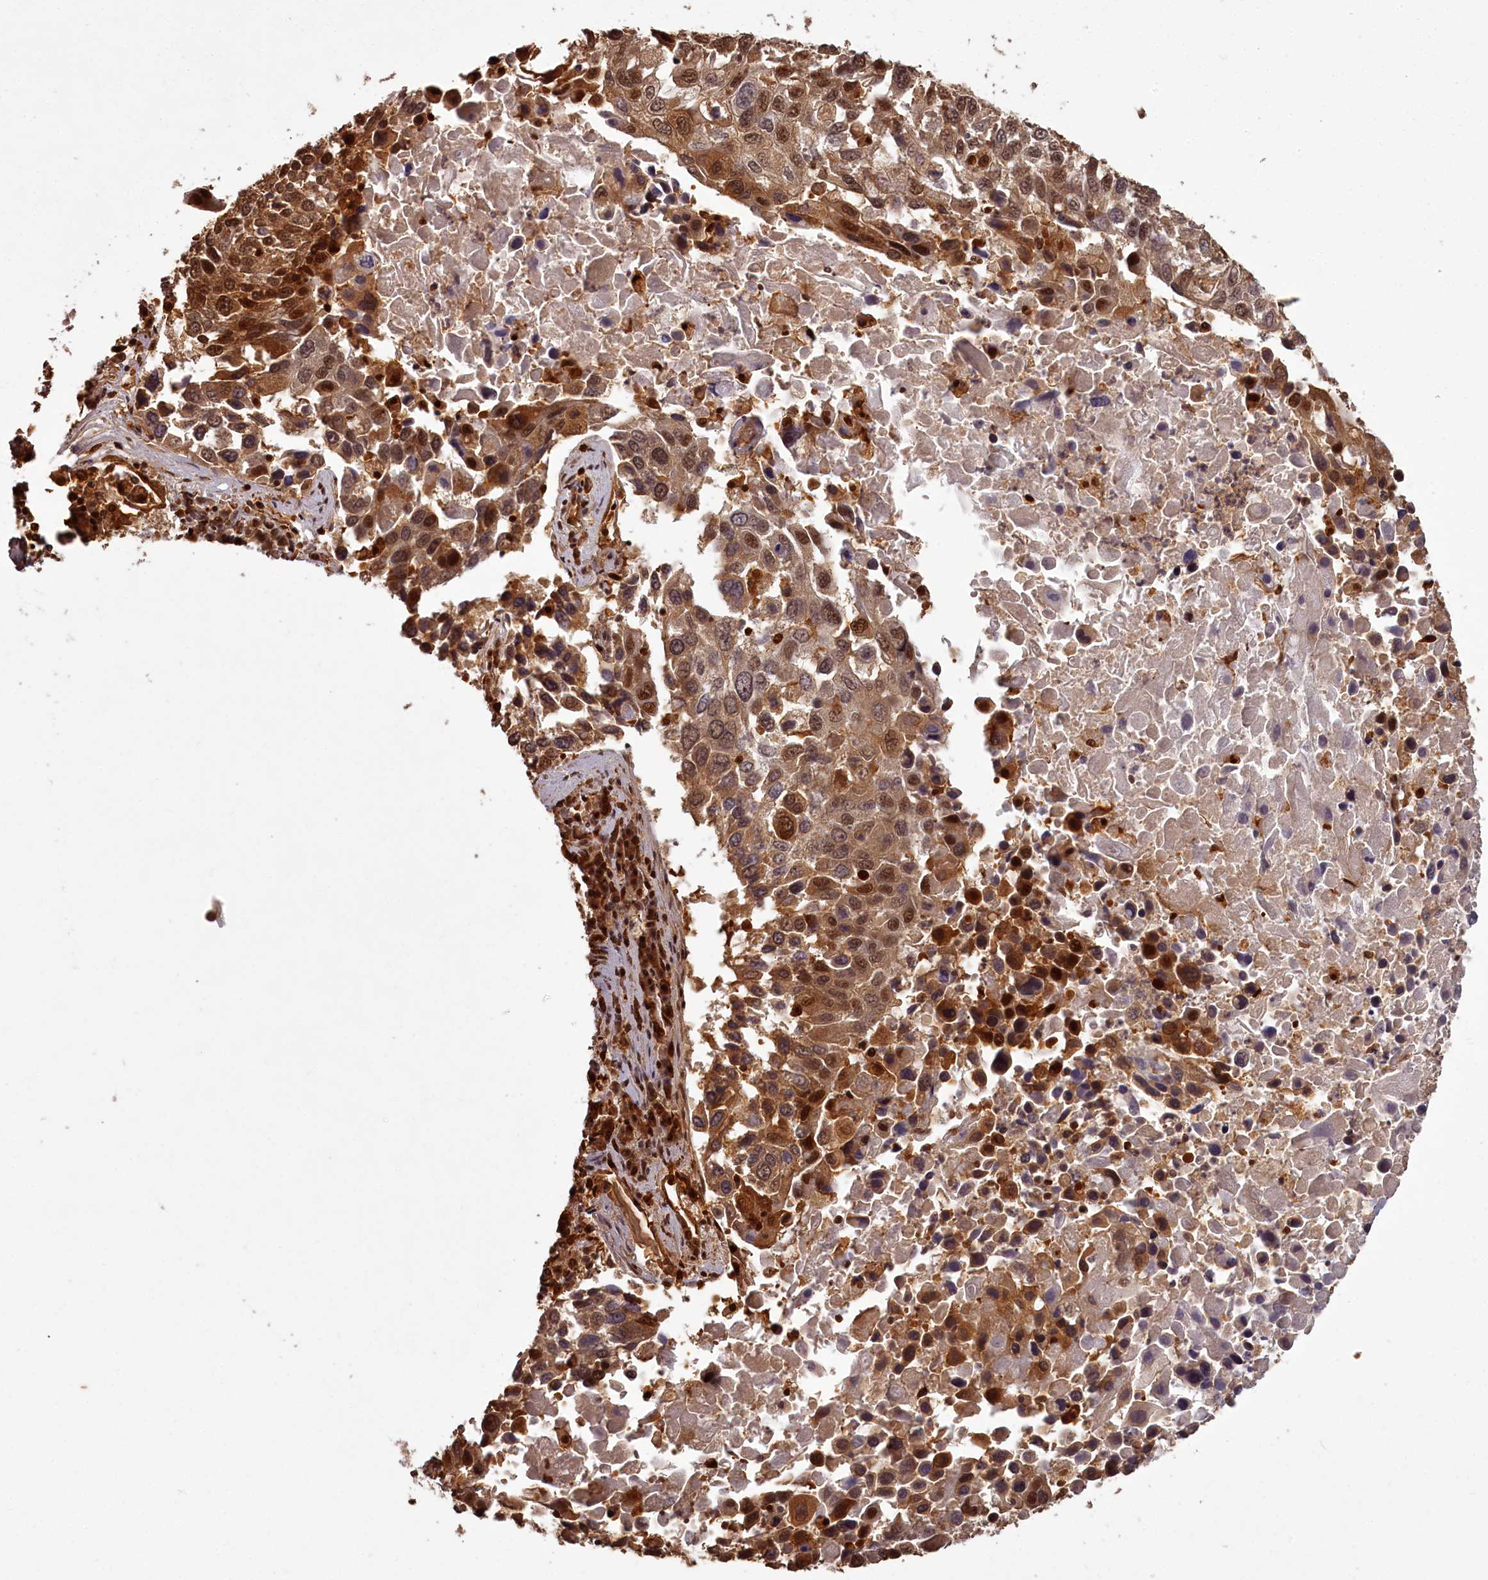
{"staining": {"intensity": "moderate", "quantity": ">75%", "location": "cytoplasmic/membranous,nuclear"}, "tissue": "lung cancer", "cell_type": "Tumor cells", "image_type": "cancer", "snomed": [{"axis": "morphology", "description": "Squamous cell carcinoma, NOS"}, {"axis": "topography", "description": "Lung"}], "caption": "Lung squamous cell carcinoma stained with a brown dye reveals moderate cytoplasmic/membranous and nuclear positive expression in about >75% of tumor cells.", "gene": "NPRL2", "patient": {"sex": "male", "age": 65}}